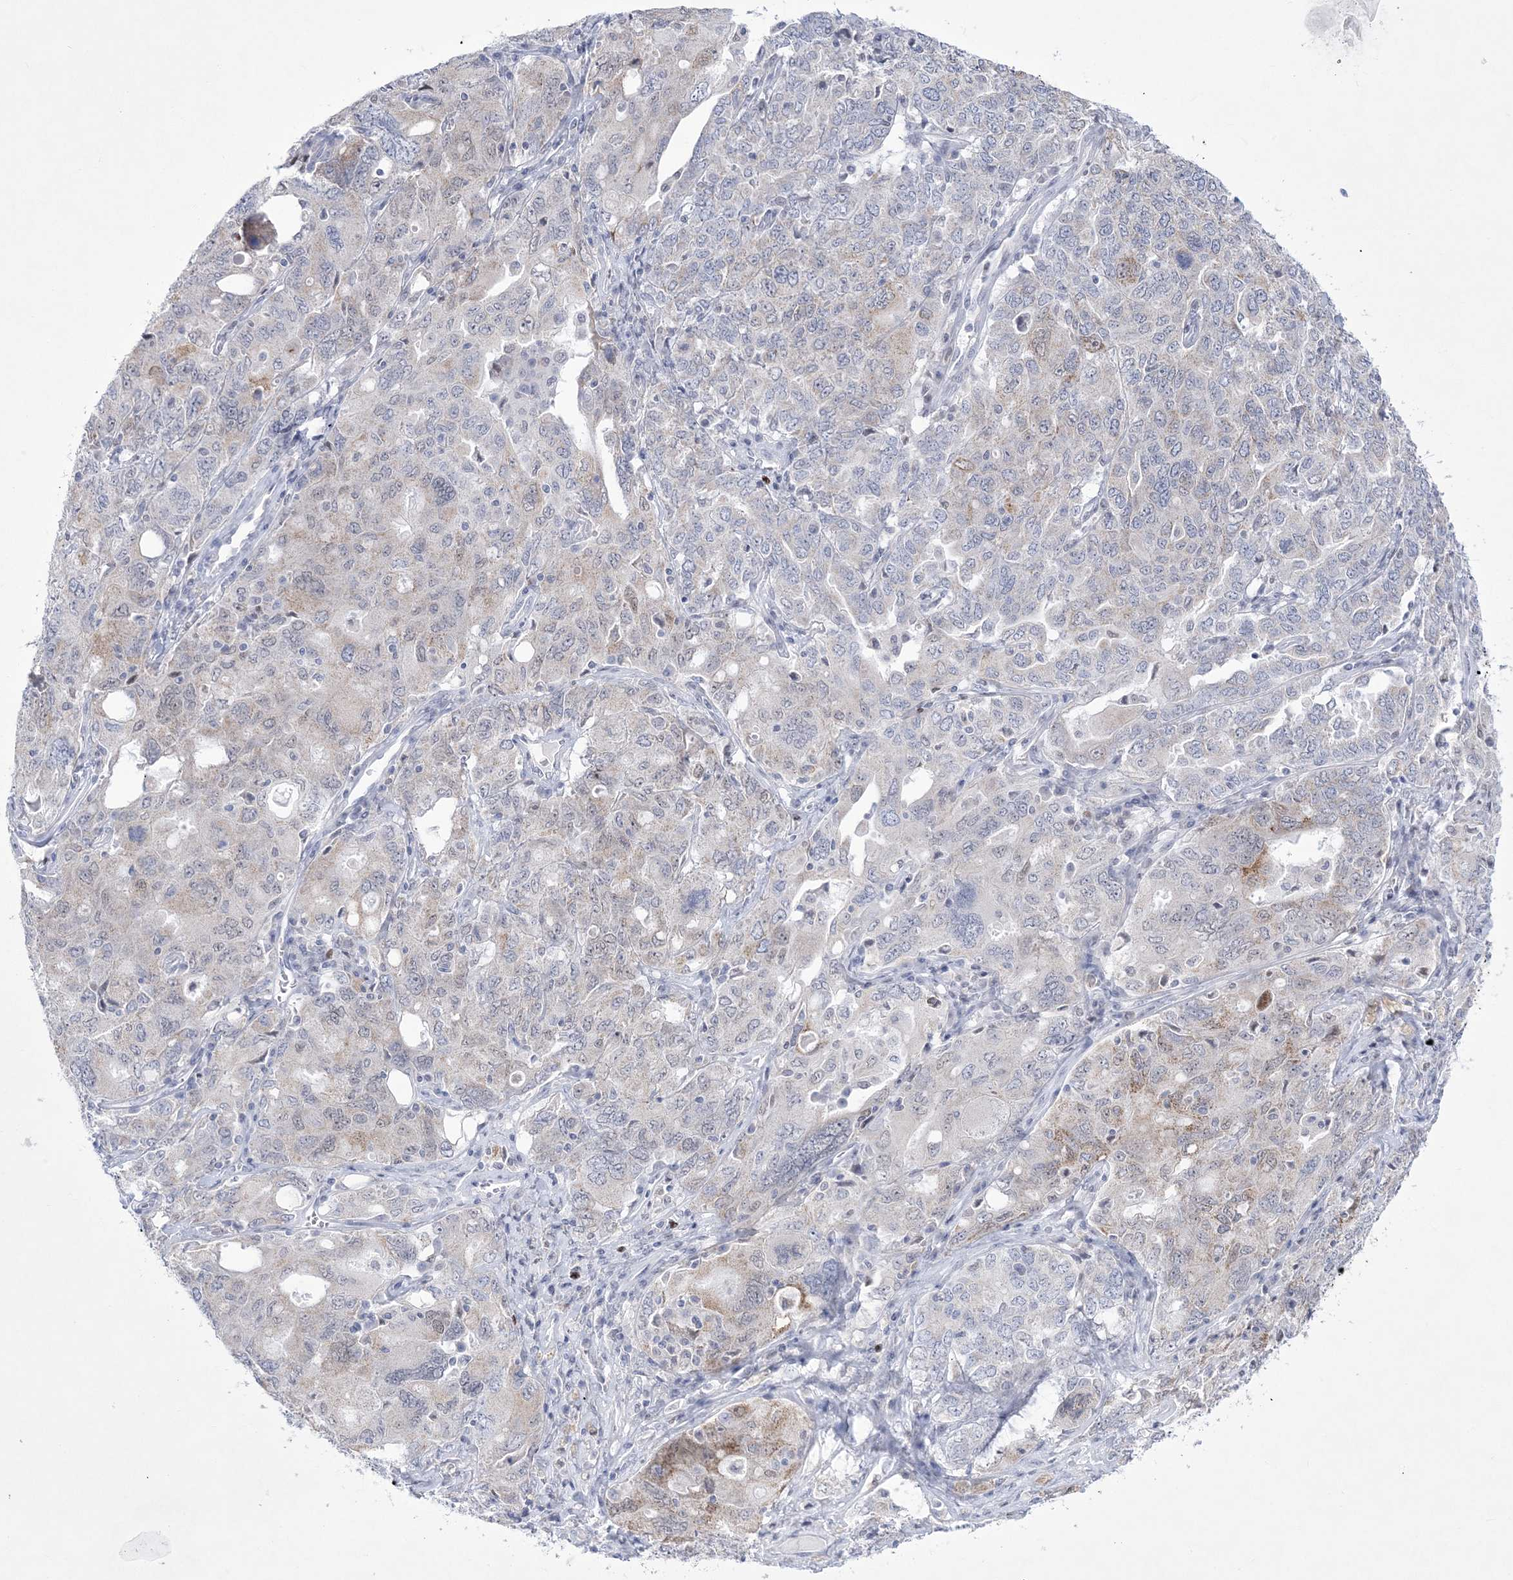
{"staining": {"intensity": "weak", "quantity": "<25%", "location": "cytoplasmic/membranous"}, "tissue": "ovarian cancer", "cell_type": "Tumor cells", "image_type": "cancer", "snomed": [{"axis": "morphology", "description": "Carcinoma, endometroid"}, {"axis": "topography", "description": "Ovary"}], "caption": "IHC of human ovarian cancer shows no staining in tumor cells. The staining was performed using DAB (3,3'-diaminobenzidine) to visualize the protein expression in brown, while the nuclei were stained in blue with hematoxylin (Magnification: 20x).", "gene": "WDR27", "patient": {"sex": "female", "age": 62}}